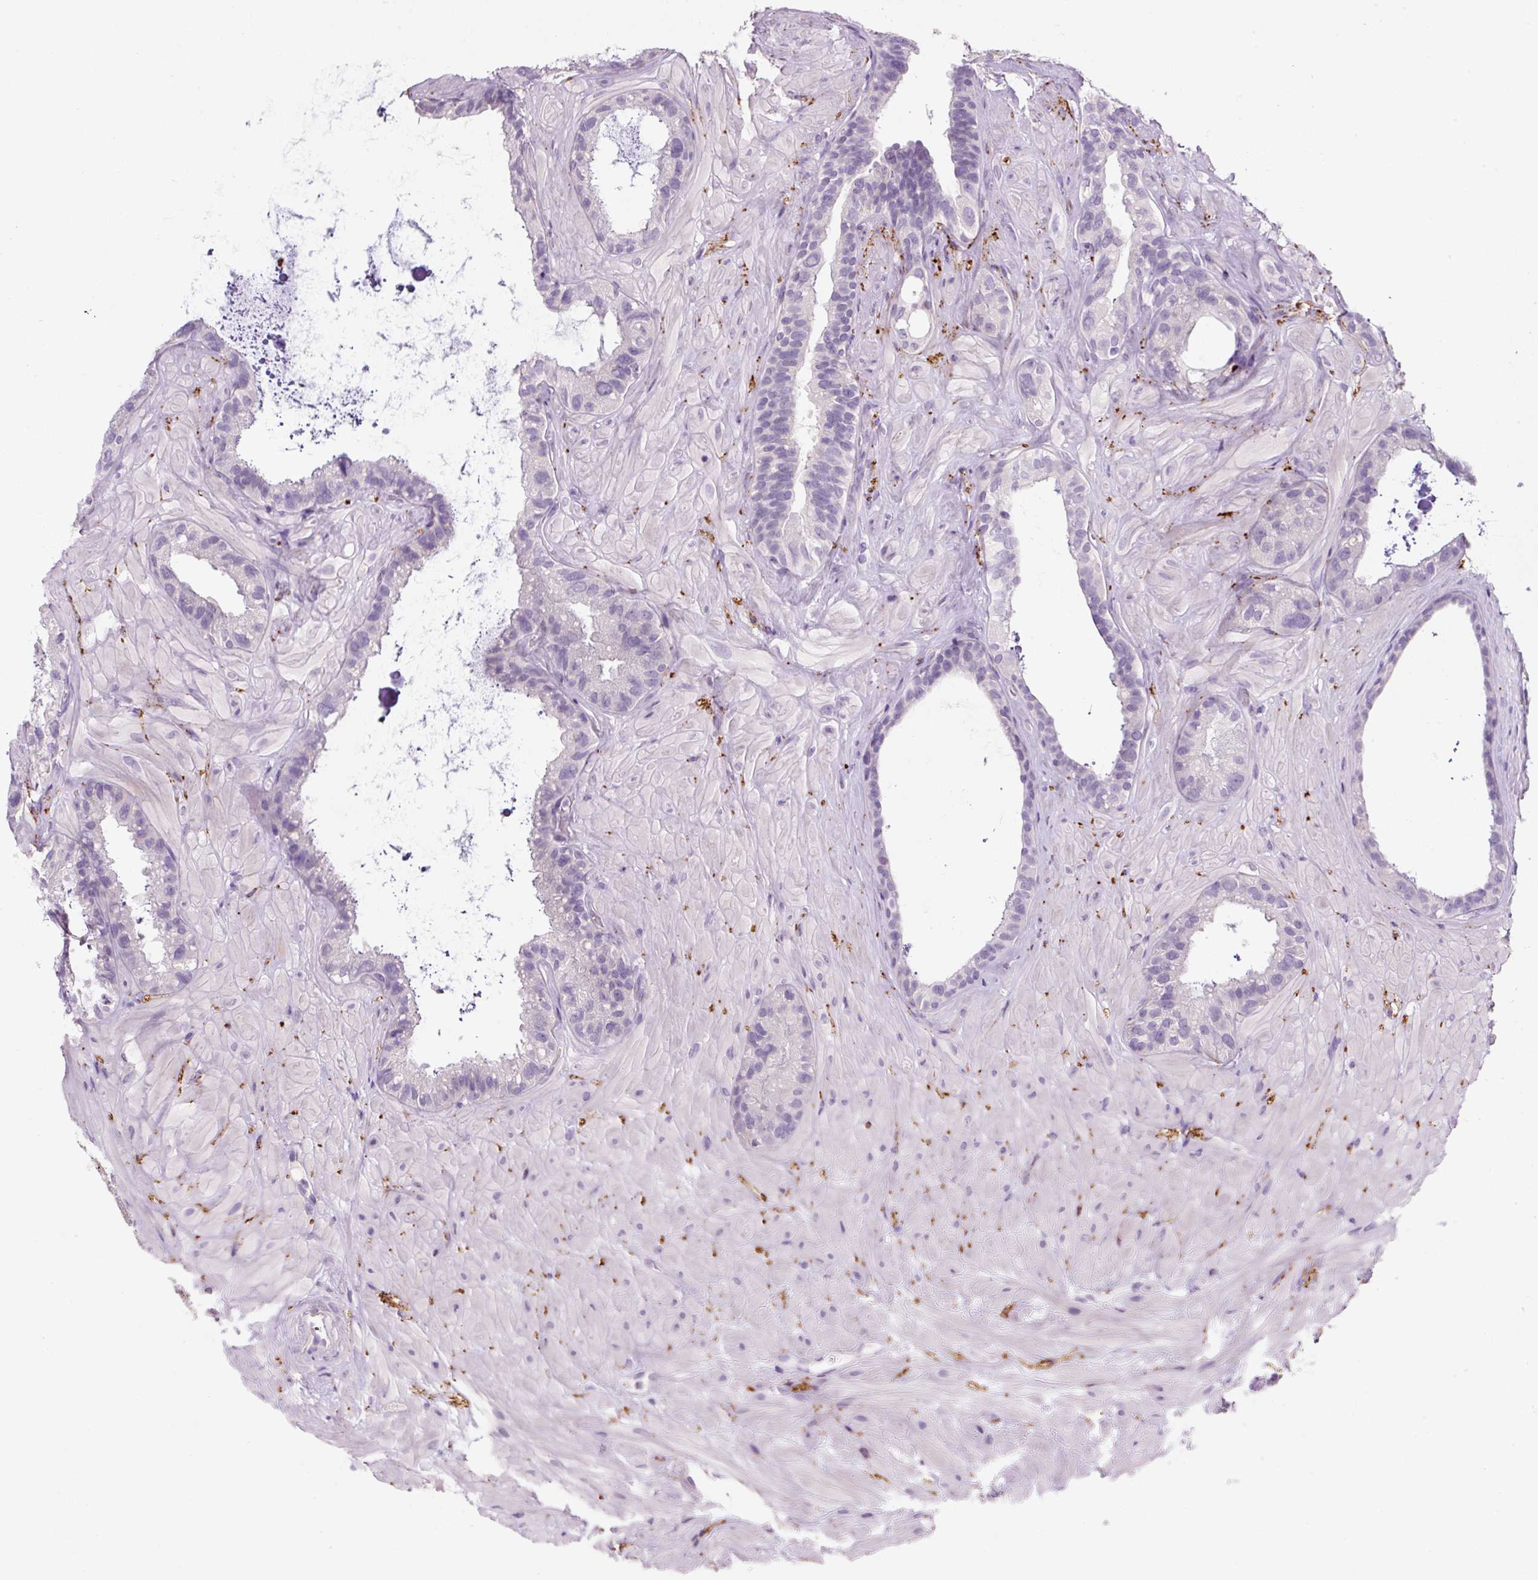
{"staining": {"intensity": "negative", "quantity": "none", "location": "none"}, "tissue": "seminal vesicle", "cell_type": "Glandular cells", "image_type": "normal", "snomed": [{"axis": "morphology", "description": "Normal tissue, NOS"}, {"axis": "topography", "description": "Seminal veicle"}, {"axis": "topography", "description": "Peripheral nerve tissue"}], "caption": "Immunohistochemistry micrograph of unremarkable seminal vesicle stained for a protein (brown), which exhibits no positivity in glandular cells.", "gene": "SYP", "patient": {"sex": "male", "age": 76}}